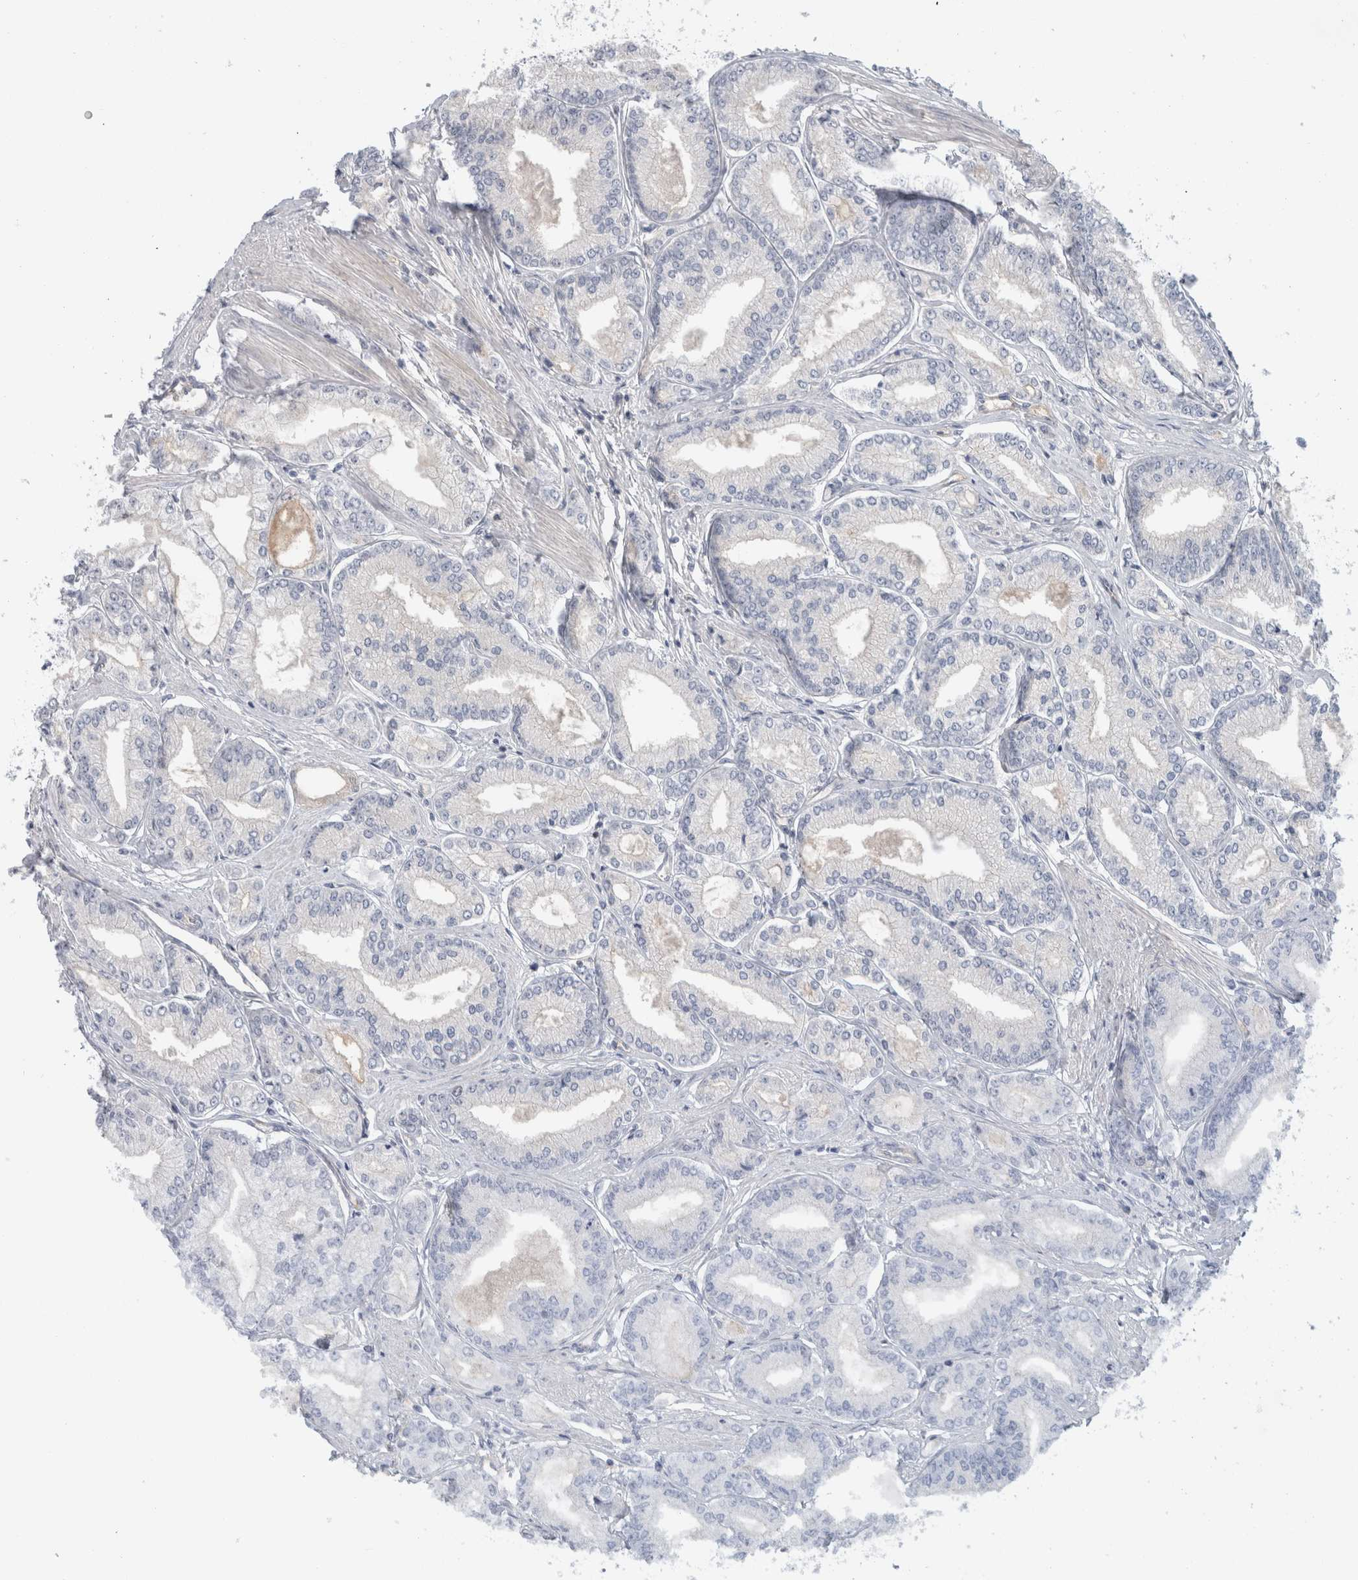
{"staining": {"intensity": "negative", "quantity": "none", "location": "none"}, "tissue": "prostate cancer", "cell_type": "Tumor cells", "image_type": "cancer", "snomed": [{"axis": "morphology", "description": "Adenocarcinoma, Low grade"}, {"axis": "topography", "description": "Prostate"}], "caption": "Tumor cells are negative for protein expression in human prostate low-grade adenocarcinoma.", "gene": "CD55", "patient": {"sex": "male", "age": 52}}